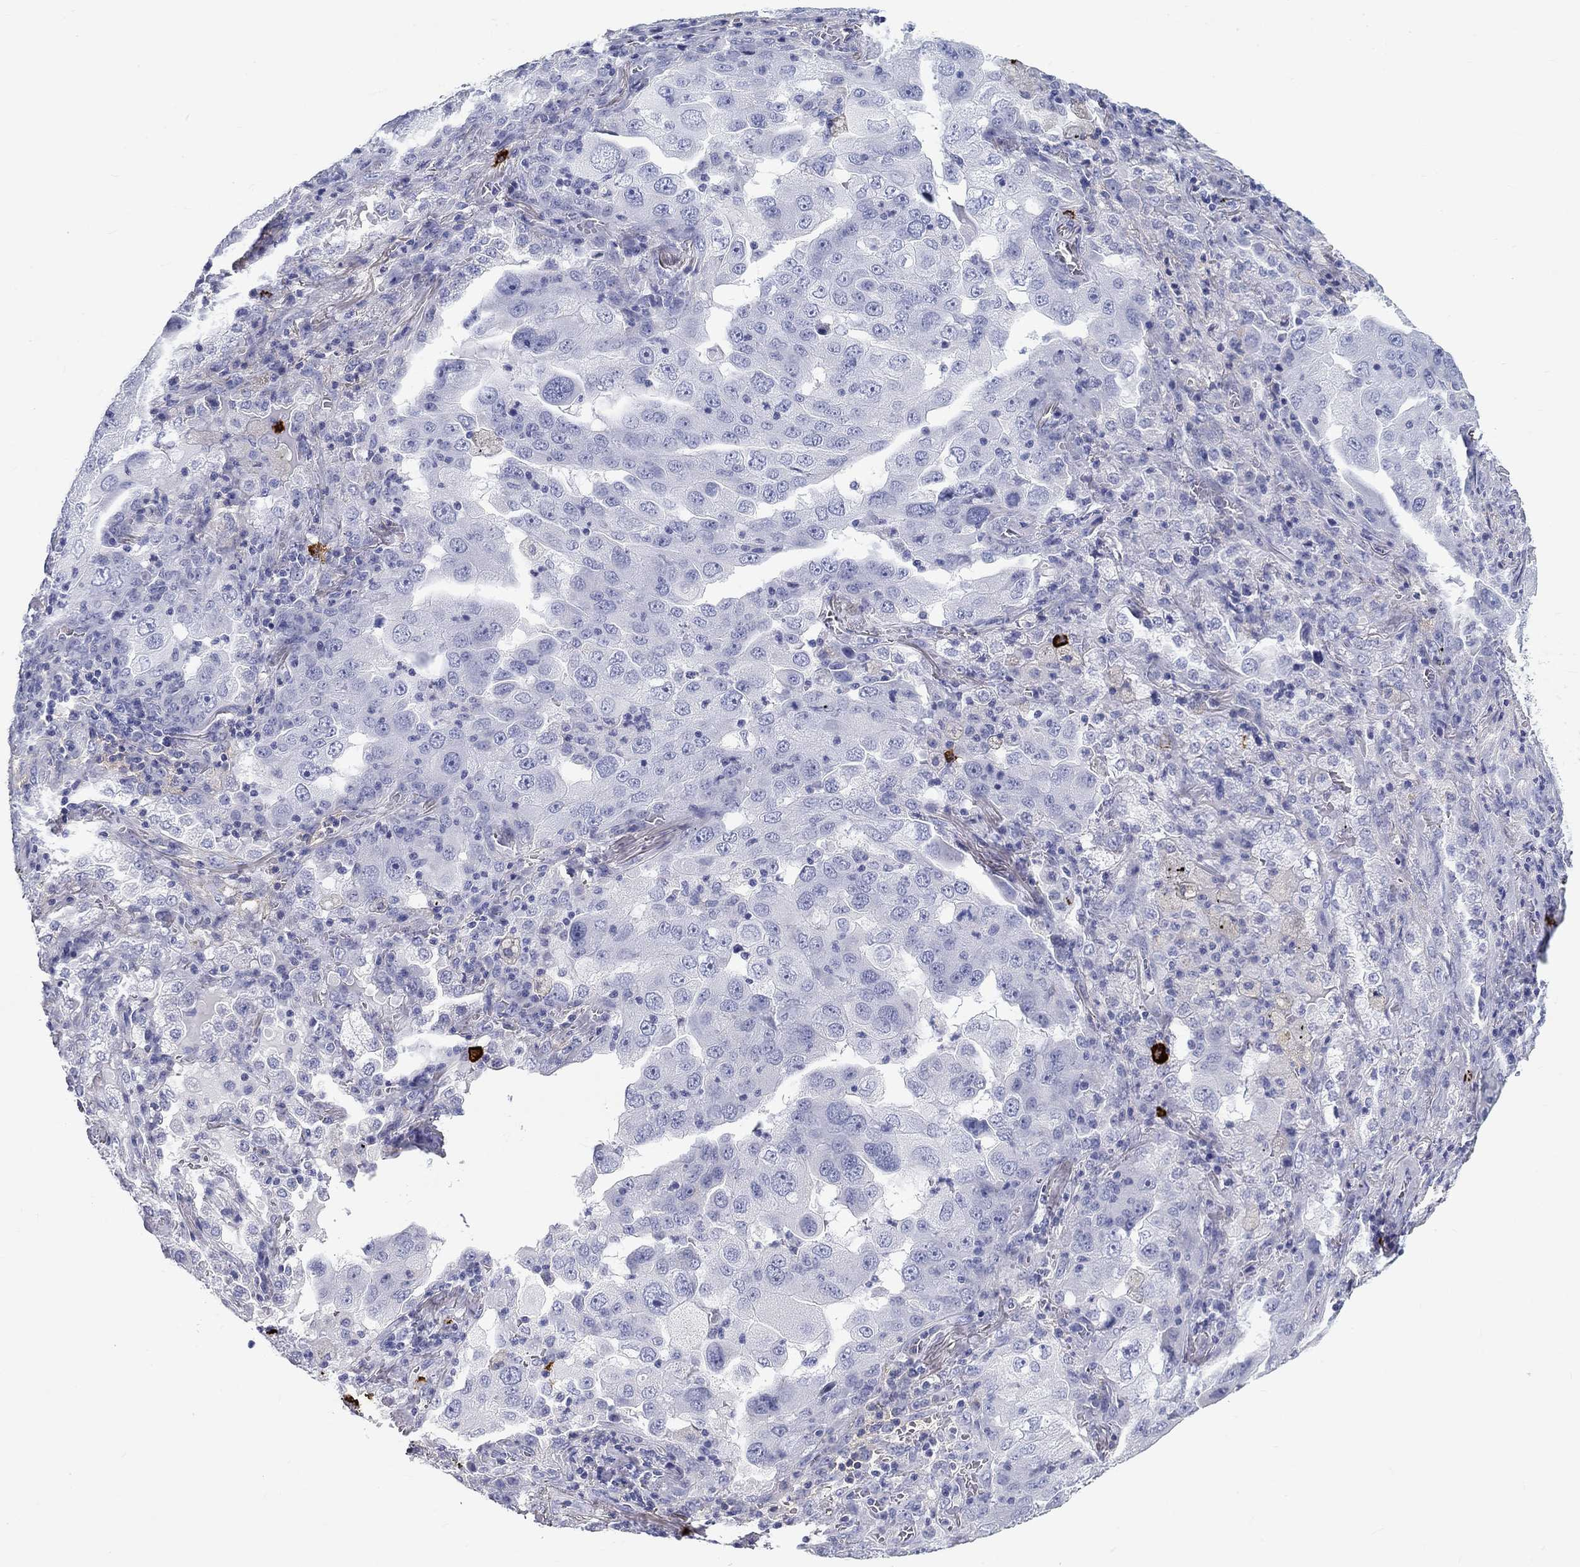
{"staining": {"intensity": "negative", "quantity": "none", "location": "none"}, "tissue": "lung cancer", "cell_type": "Tumor cells", "image_type": "cancer", "snomed": [{"axis": "morphology", "description": "Adenocarcinoma, NOS"}, {"axis": "topography", "description": "Lung"}], "caption": "A histopathology image of adenocarcinoma (lung) stained for a protein exhibits no brown staining in tumor cells.", "gene": "CD40LG", "patient": {"sex": "female", "age": 61}}